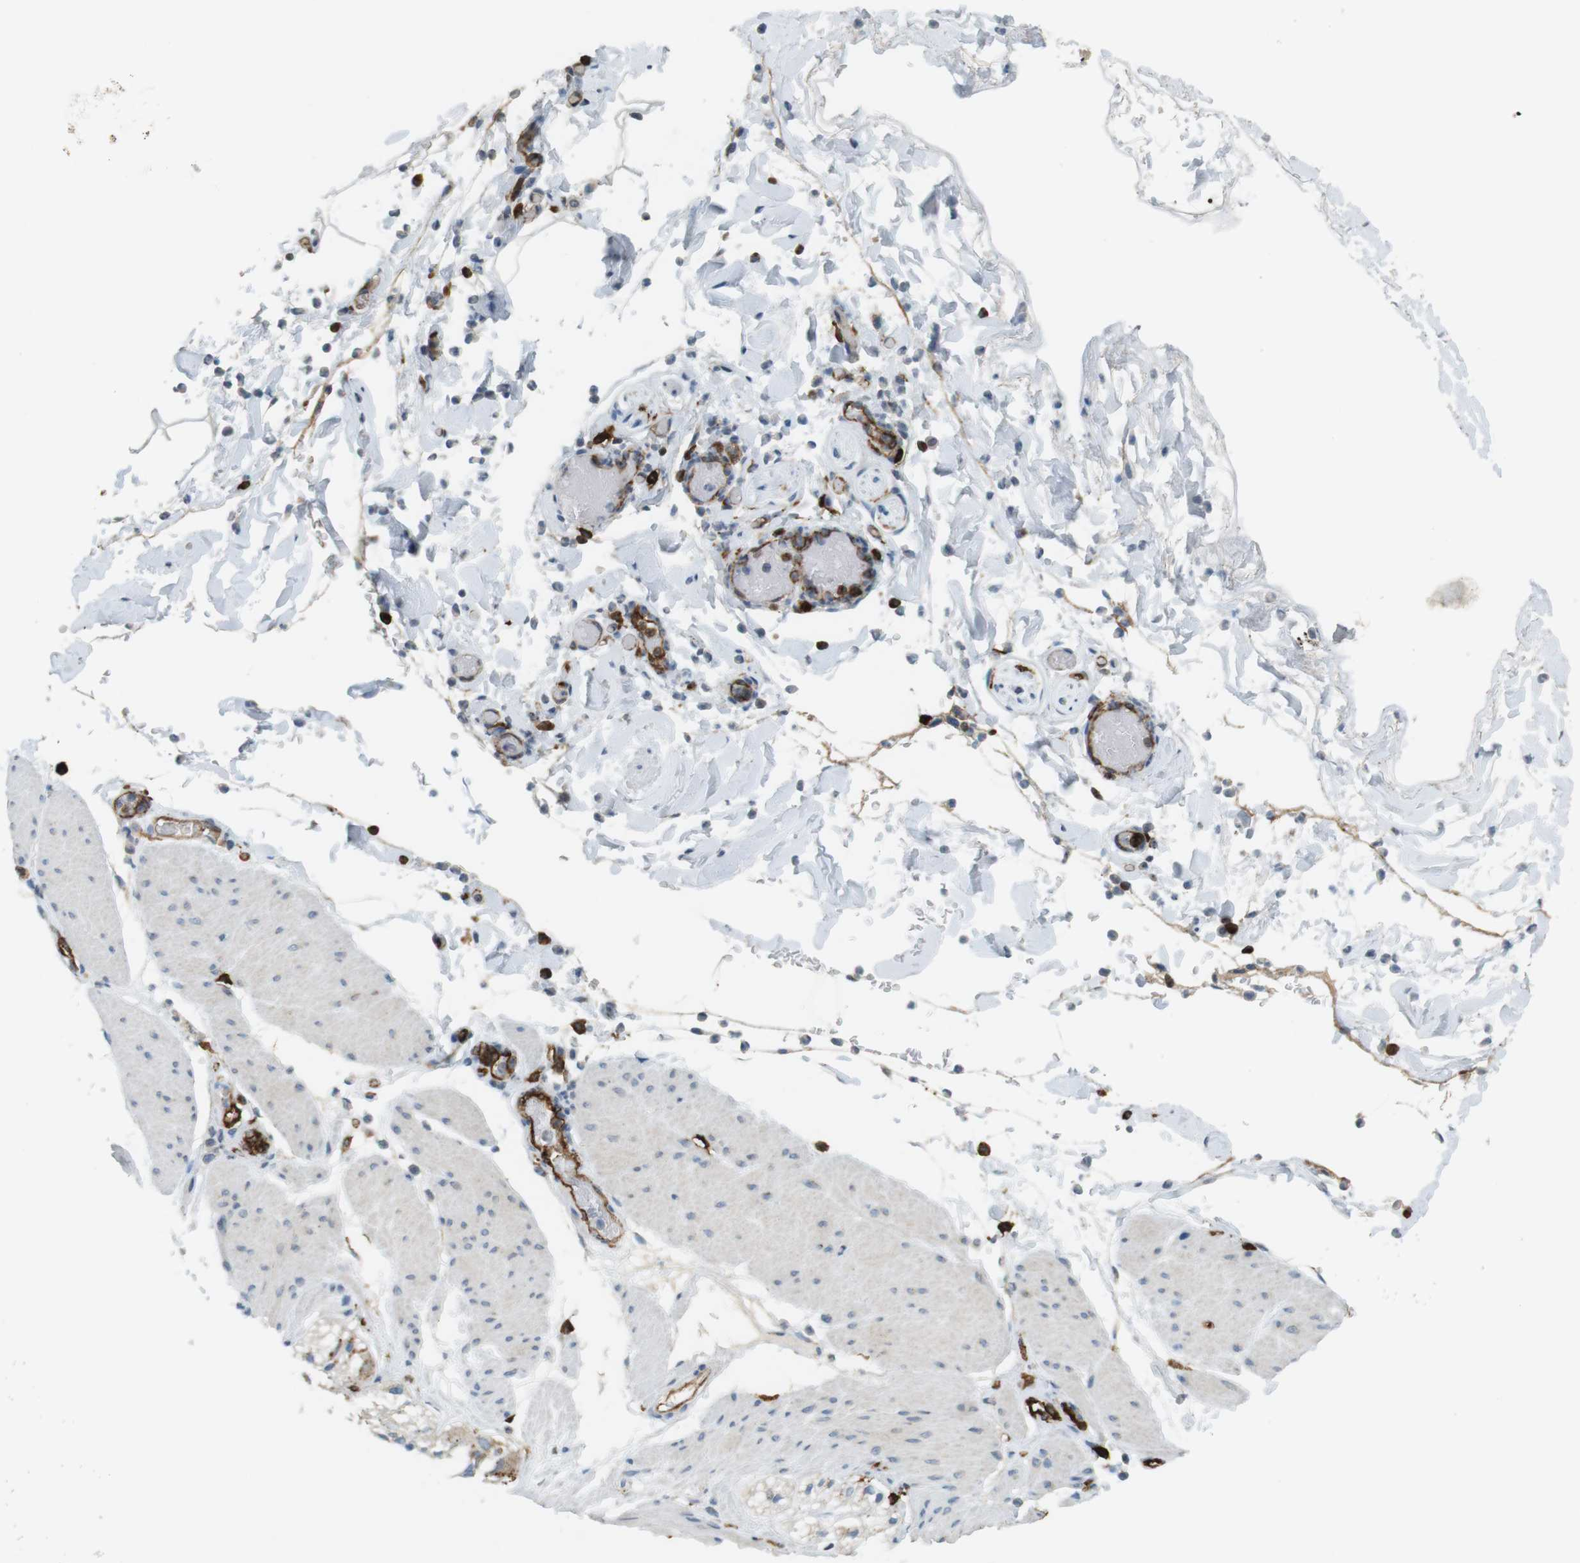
{"staining": {"intensity": "negative", "quantity": "none", "location": "none"}, "tissue": "smooth muscle", "cell_type": "Smooth muscle cells", "image_type": "normal", "snomed": [{"axis": "morphology", "description": "Normal tissue, NOS"}, {"axis": "topography", "description": "Smooth muscle"}, {"axis": "topography", "description": "Colon"}], "caption": "A photomicrograph of smooth muscle stained for a protein shows no brown staining in smooth muscle cells.", "gene": "HLA", "patient": {"sex": "male", "age": 67}}